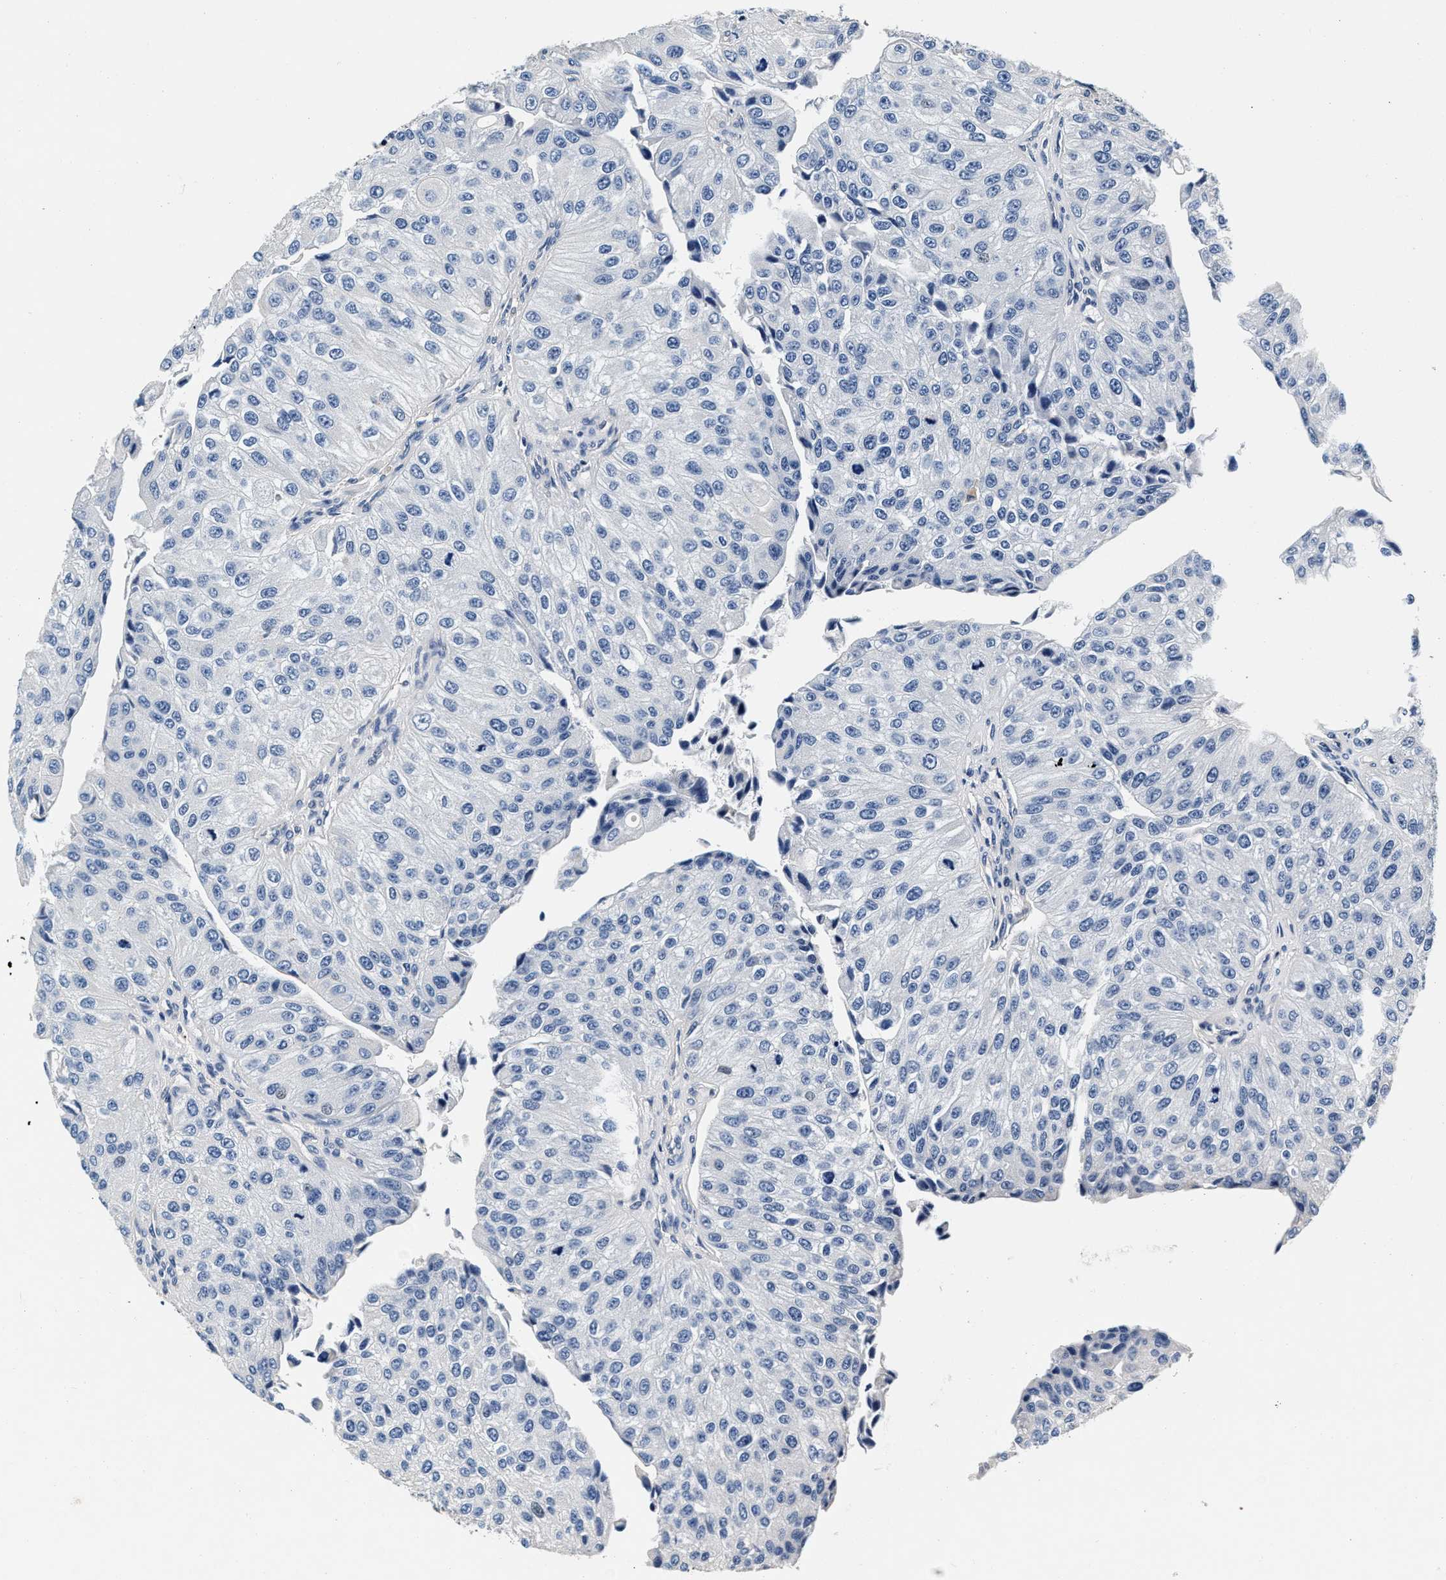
{"staining": {"intensity": "negative", "quantity": "none", "location": "none"}, "tissue": "urothelial cancer", "cell_type": "Tumor cells", "image_type": "cancer", "snomed": [{"axis": "morphology", "description": "Urothelial carcinoma, High grade"}, {"axis": "topography", "description": "Kidney"}, {"axis": "topography", "description": "Urinary bladder"}], "caption": "The IHC micrograph has no significant positivity in tumor cells of urothelial cancer tissue.", "gene": "ABCG8", "patient": {"sex": "male", "age": 77}}